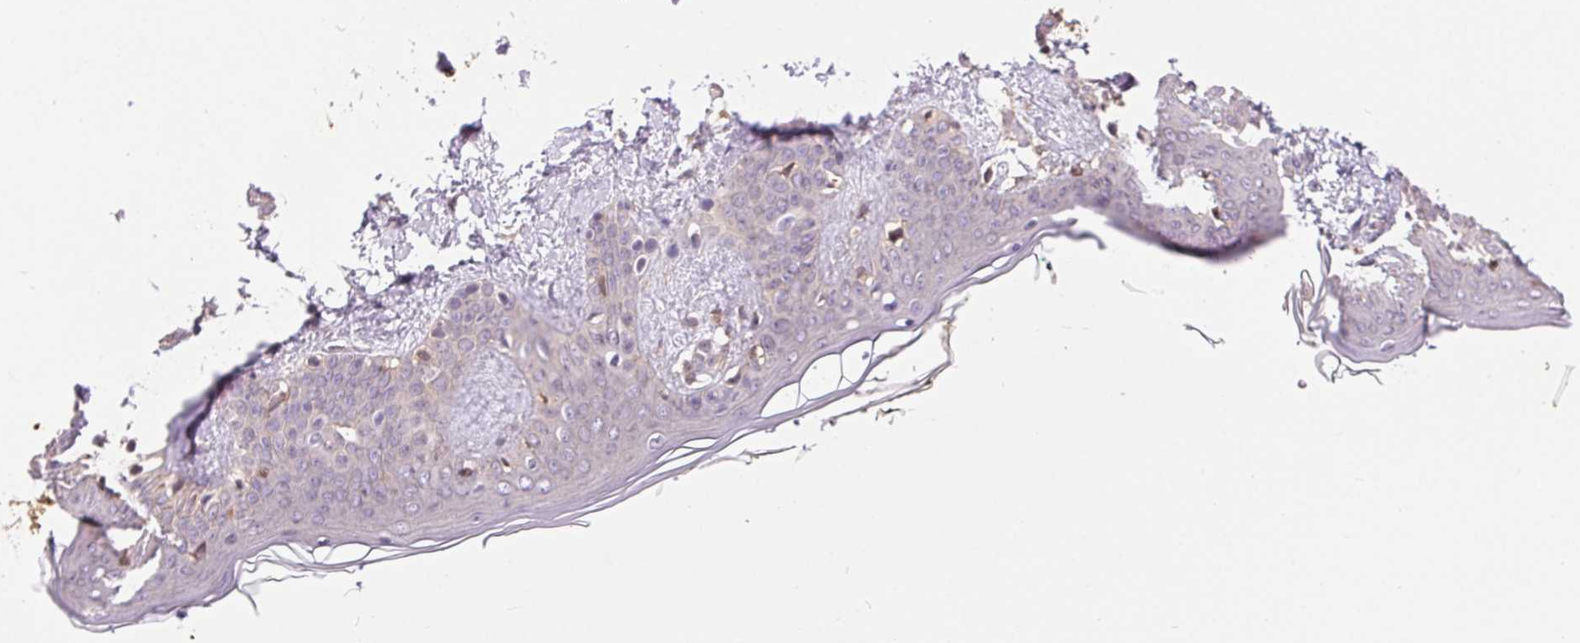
{"staining": {"intensity": "moderate", "quantity": ">75%", "location": "cytoplasmic/membranous"}, "tissue": "skin", "cell_type": "Fibroblasts", "image_type": "normal", "snomed": [{"axis": "morphology", "description": "Normal tissue, NOS"}, {"axis": "topography", "description": "Skin"}], "caption": "DAB immunohistochemical staining of normal skin reveals moderate cytoplasmic/membranous protein positivity in approximately >75% of fibroblasts. (DAB (3,3'-diaminobenzidine) = brown stain, brightfield microscopy at high magnification).", "gene": "GDI1", "patient": {"sex": "female", "age": 34}}